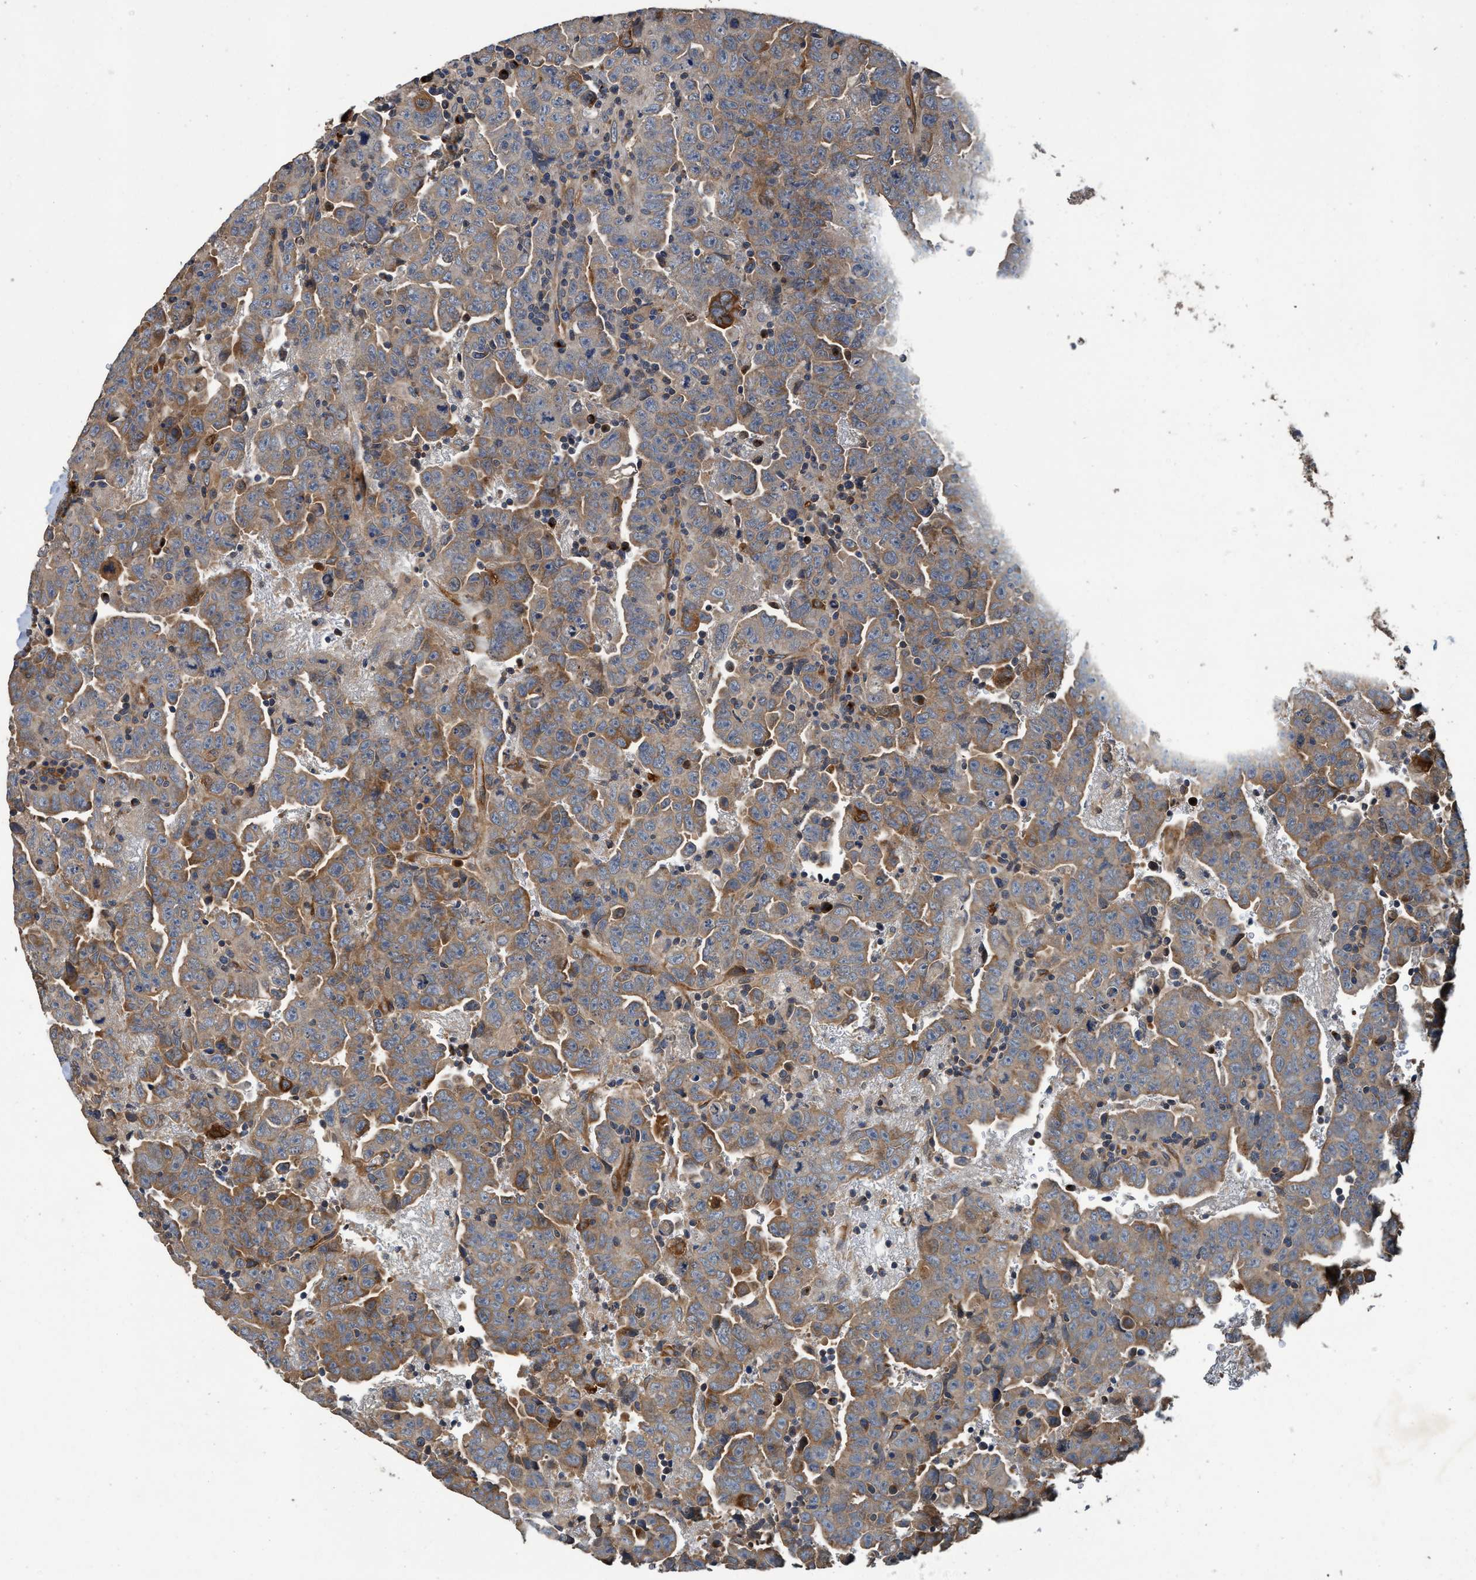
{"staining": {"intensity": "moderate", "quantity": "25%-75%", "location": "cytoplasmic/membranous"}, "tissue": "testis cancer", "cell_type": "Tumor cells", "image_type": "cancer", "snomed": [{"axis": "morphology", "description": "Carcinoma, Embryonal, NOS"}, {"axis": "topography", "description": "Testis"}], "caption": "Immunohistochemistry (IHC) micrograph of testis embryonal carcinoma stained for a protein (brown), which demonstrates medium levels of moderate cytoplasmic/membranous expression in approximately 25%-75% of tumor cells.", "gene": "MACC1", "patient": {"sex": "male", "age": 28}}